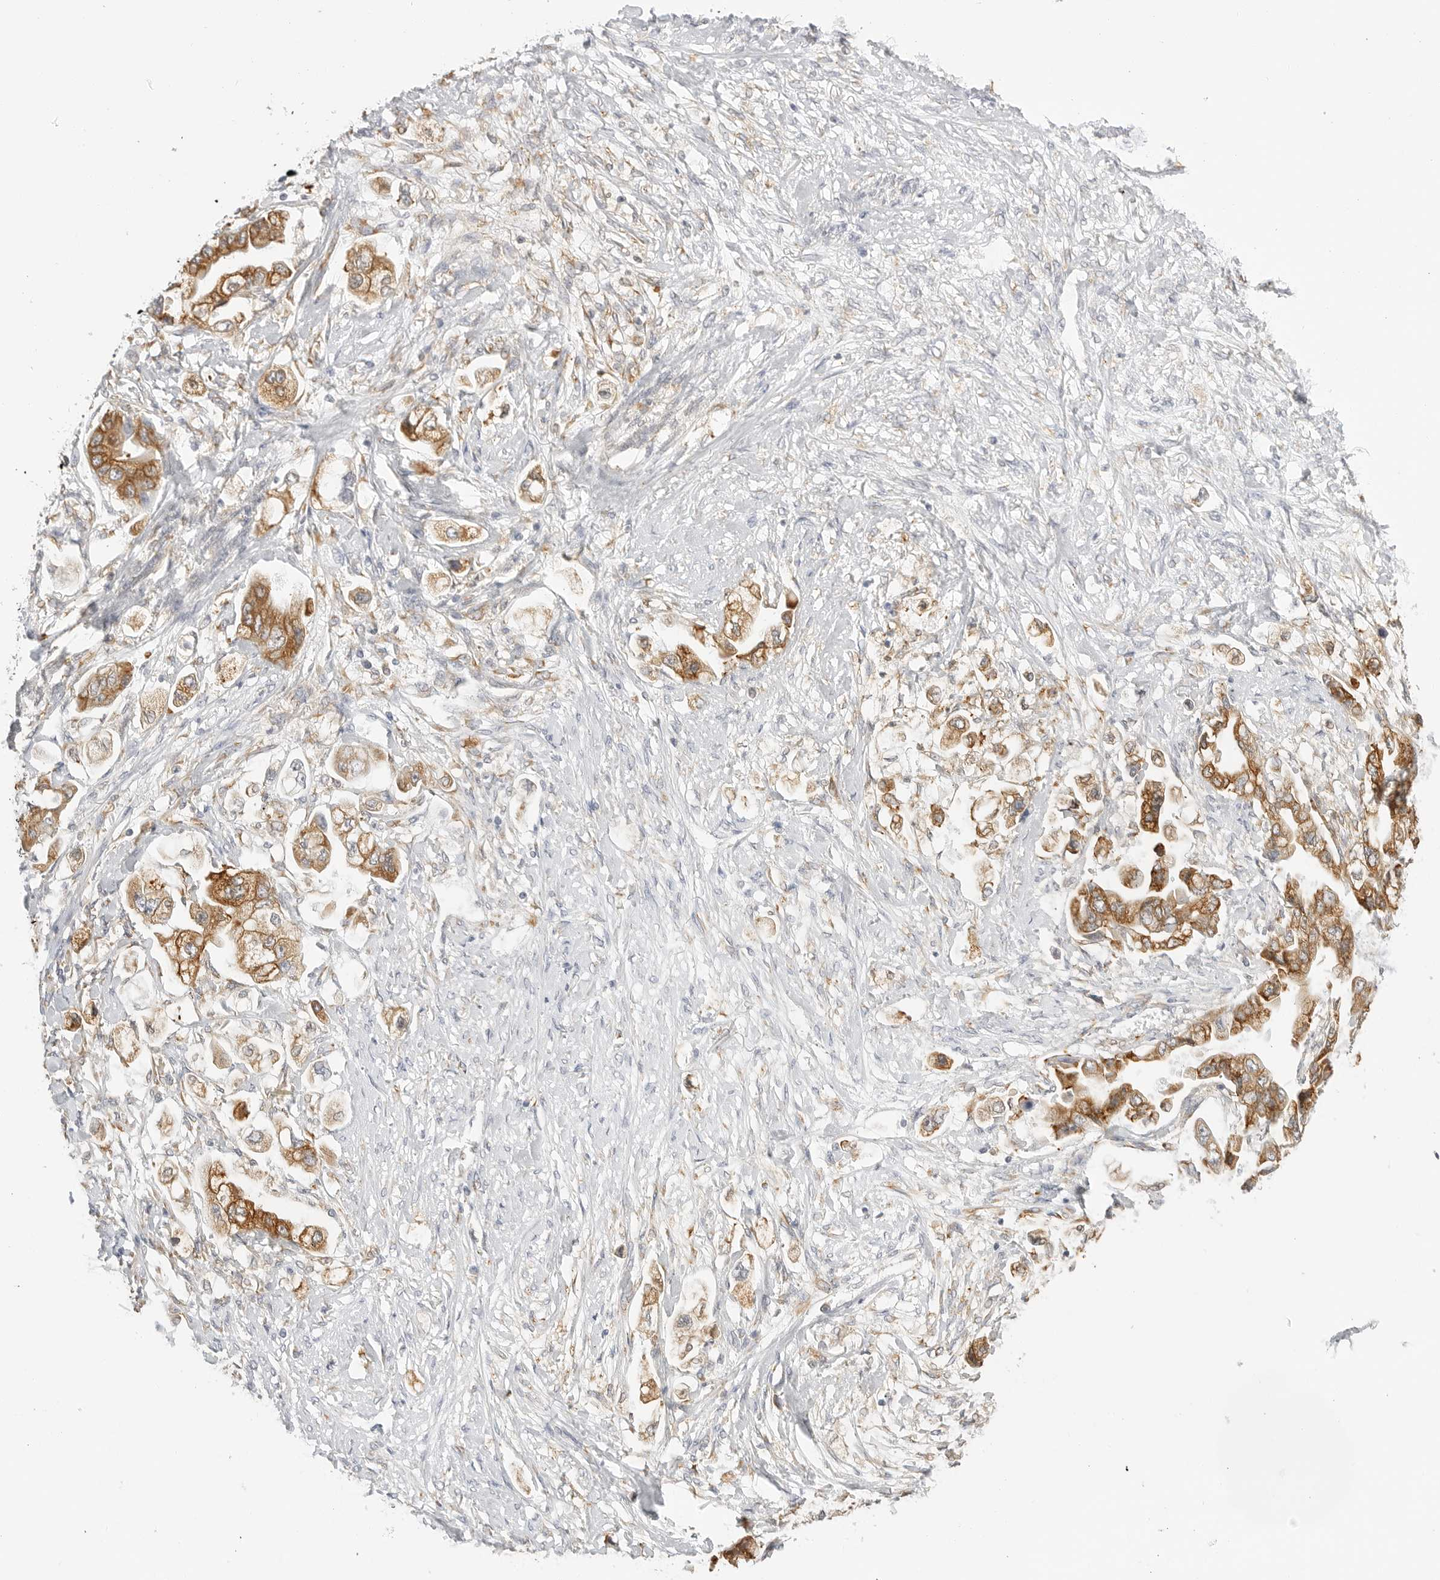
{"staining": {"intensity": "moderate", "quantity": ">75%", "location": "cytoplasmic/membranous"}, "tissue": "stomach cancer", "cell_type": "Tumor cells", "image_type": "cancer", "snomed": [{"axis": "morphology", "description": "Adenocarcinoma, NOS"}, {"axis": "topography", "description": "Stomach"}], "caption": "This is a micrograph of immunohistochemistry staining of adenocarcinoma (stomach), which shows moderate expression in the cytoplasmic/membranous of tumor cells.", "gene": "THEM4", "patient": {"sex": "male", "age": 62}}